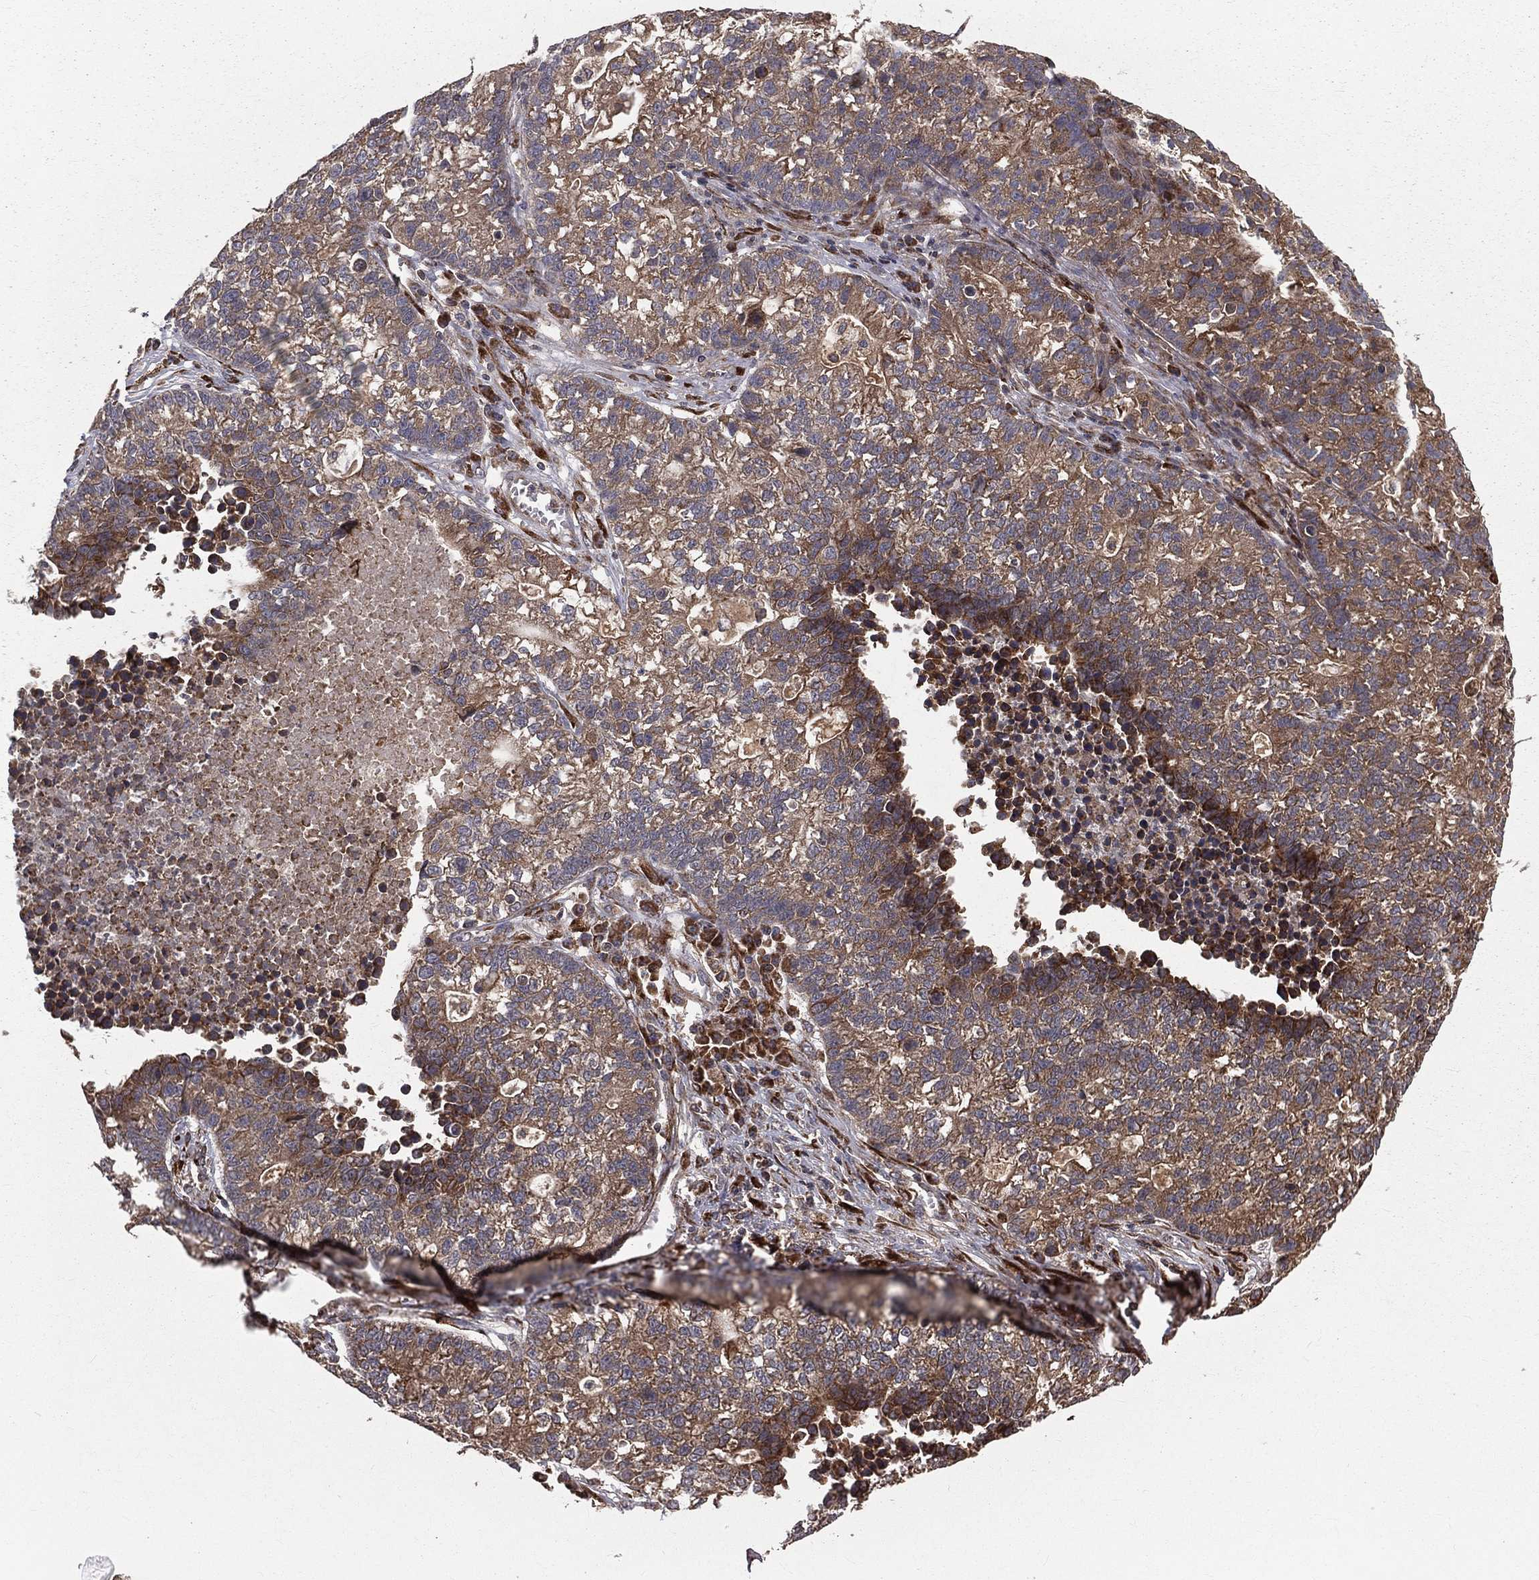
{"staining": {"intensity": "moderate", "quantity": ">75%", "location": "cytoplasmic/membranous"}, "tissue": "lung cancer", "cell_type": "Tumor cells", "image_type": "cancer", "snomed": [{"axis": "morphology", "description": "Adenocarcinoma, NOS"}, {"axis": "topography", "description": "Lung"}], "caption": "Brown immunohistochemical staining in human lung adenocarcinoma shows moderate cytoplasmic/membranous positivity in about >75% of tumor cells. (DAB IHC, brown staining for protein, blue staining for nuclei).", "gene": "OLFML1", "patient": {"sex": "male", "age": 57}}